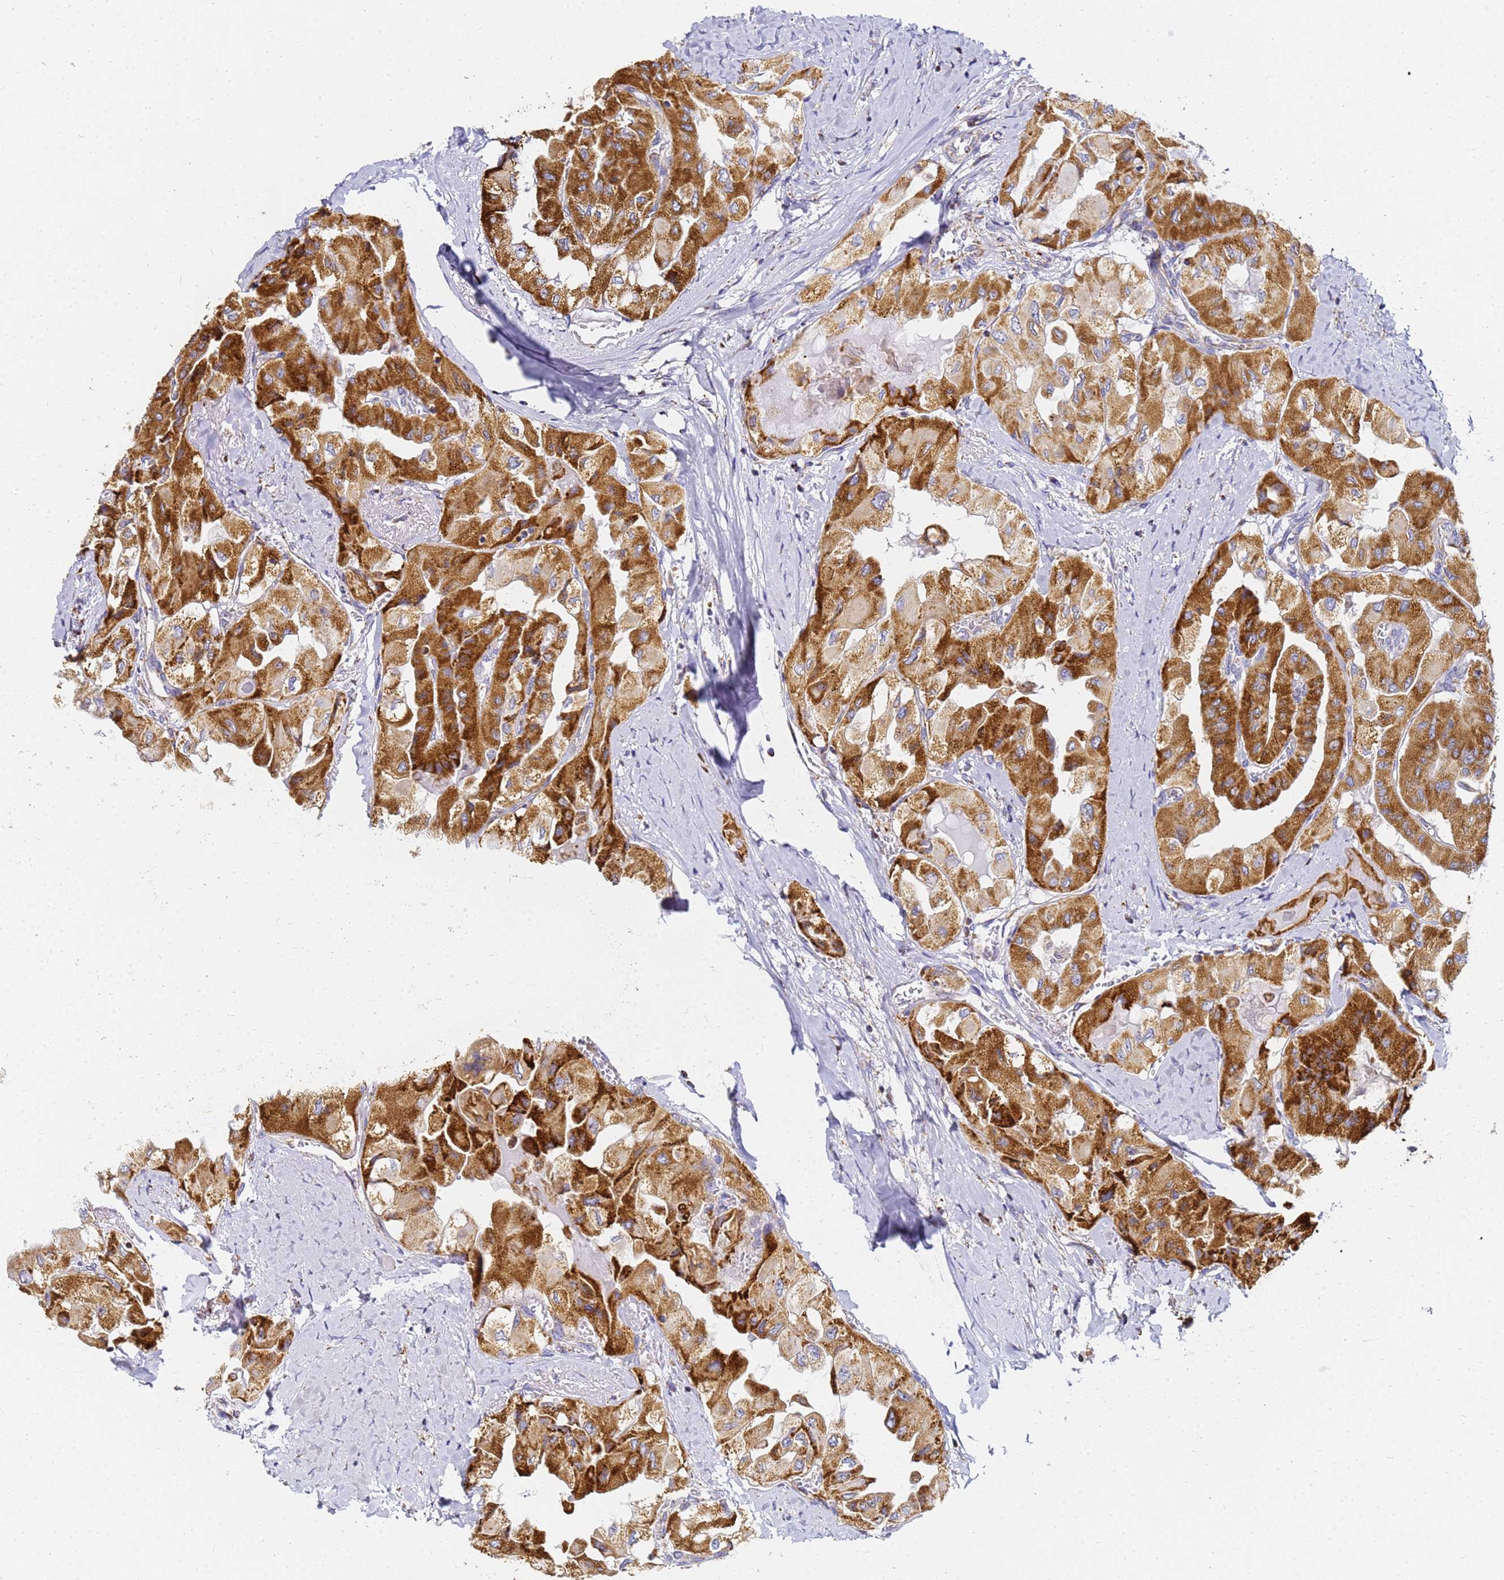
{"staining": {"intensity": "strong", "quantity": ">75%", "location": "cytoplasmic/membranous"}, "tissue": "thyroid cancer", "cell_type": "Tumor cells", "image_type": "cancer", "snomed": [{"axis": "morphology", "description": "Normal tissue, NOS"}, {"axis": "morphology", "description": "Papillary adenocarcinoma, NOS"}, {"axis": "topography", "description": "Thyroid gland"}], "caption": "Protein expression analysis of thyroid cancer demonstrates strong cytoplasmic/membranous staining in approximately >75% of tumor cells.", "gene": "CNIH4", "patient": {"sex": "female", "age": 59}}